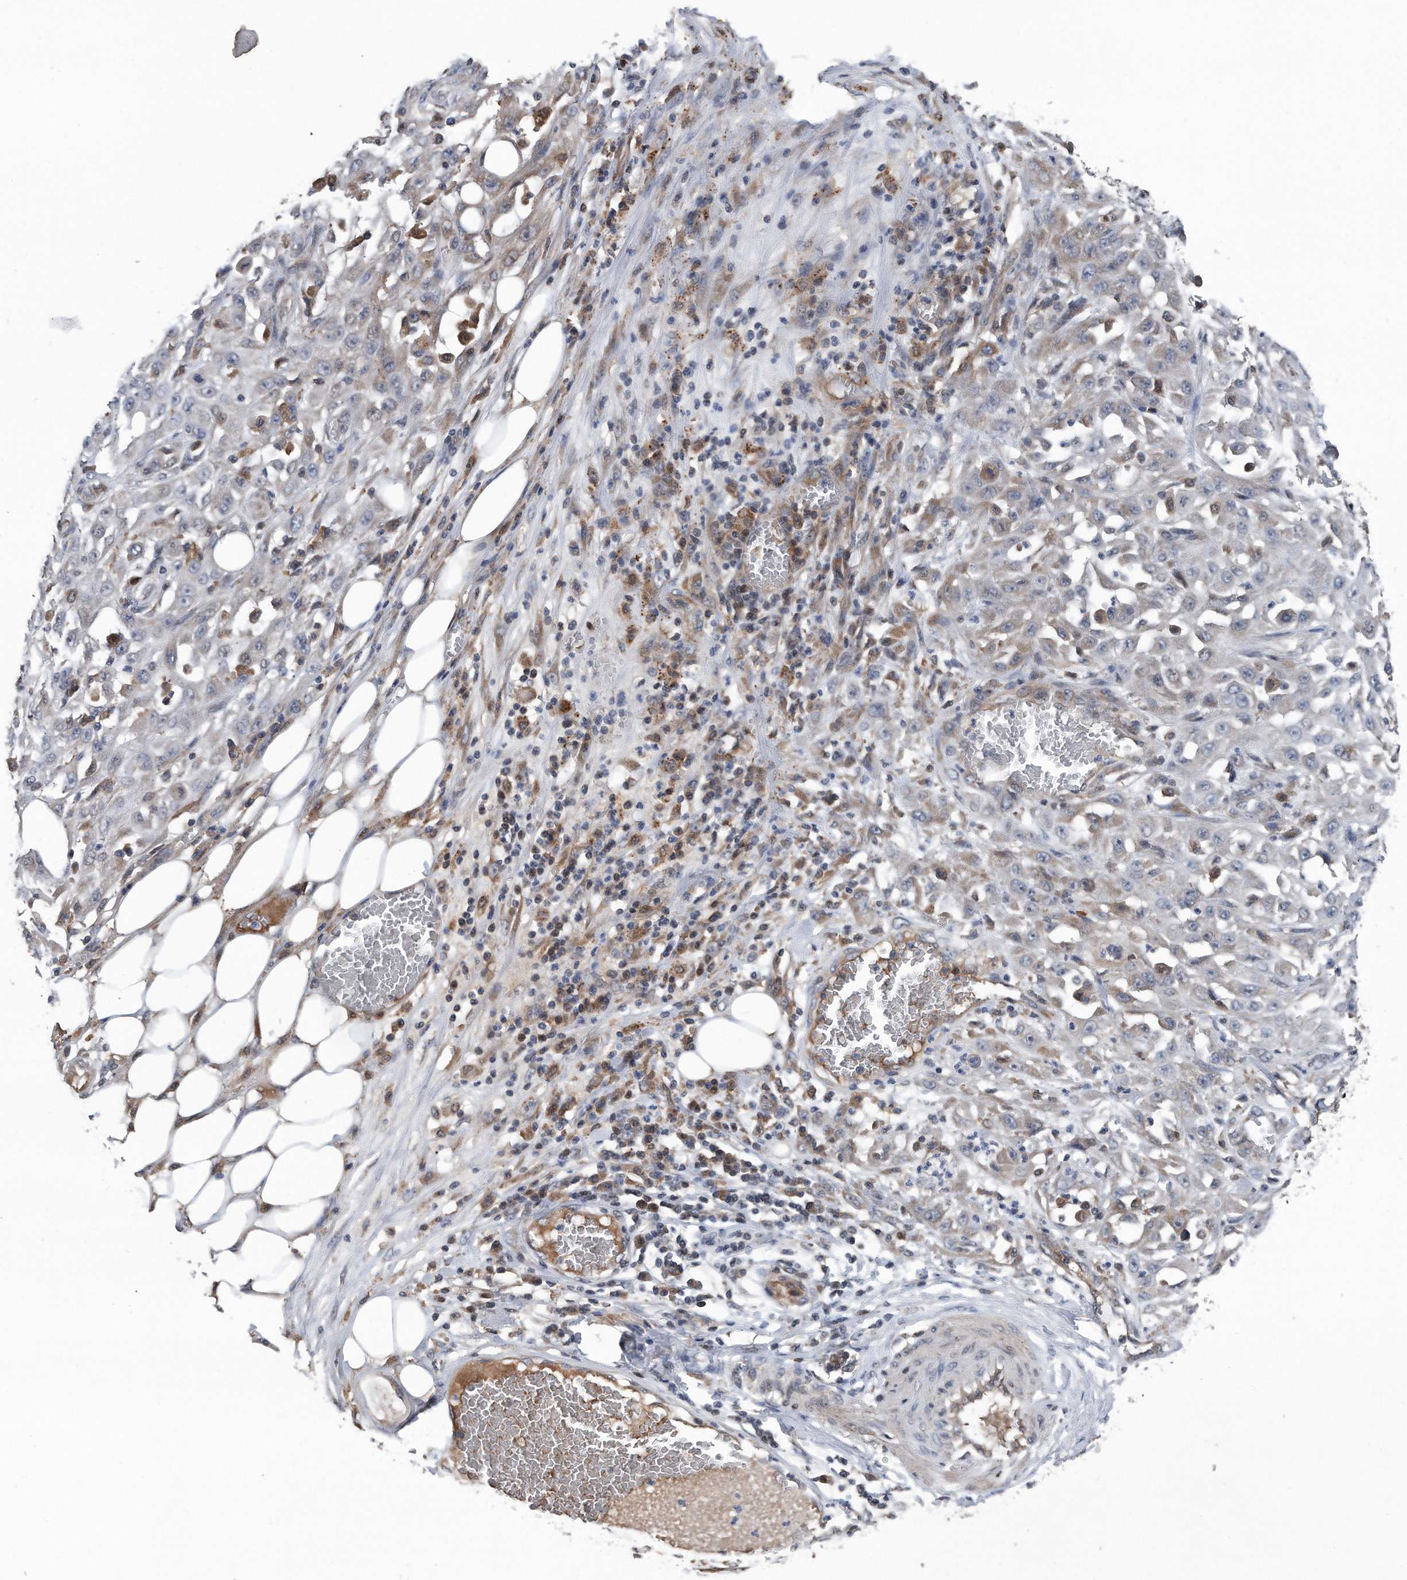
{"staining": {"intensity": "weak", "quantity": "<25%", "location": "cytoplasmic/membranous"}, "tissue": "skin cancer", "cell_type": "Tumor cells", "image_type": "cancer", "snomed": [{"axis": "morphology", "description": "Squamous cell carcinoma, NOS"}, {"axis": "morphology", "description": "Squamous cell carcinoma, metastatic, NOS"}, {"axis": "topography", "description": "Skin"}, {"axis": "topography", "description": "Lymph node"}], "caption": "DAB (3,3'-diaminobenzidine) immunohistochemical staining of skin cancer (metastatic squamous cell carcinoma) displays no significant staining in tumor cells.", "gene": "DST", "patient": {"sex": "male", "age": 75}}